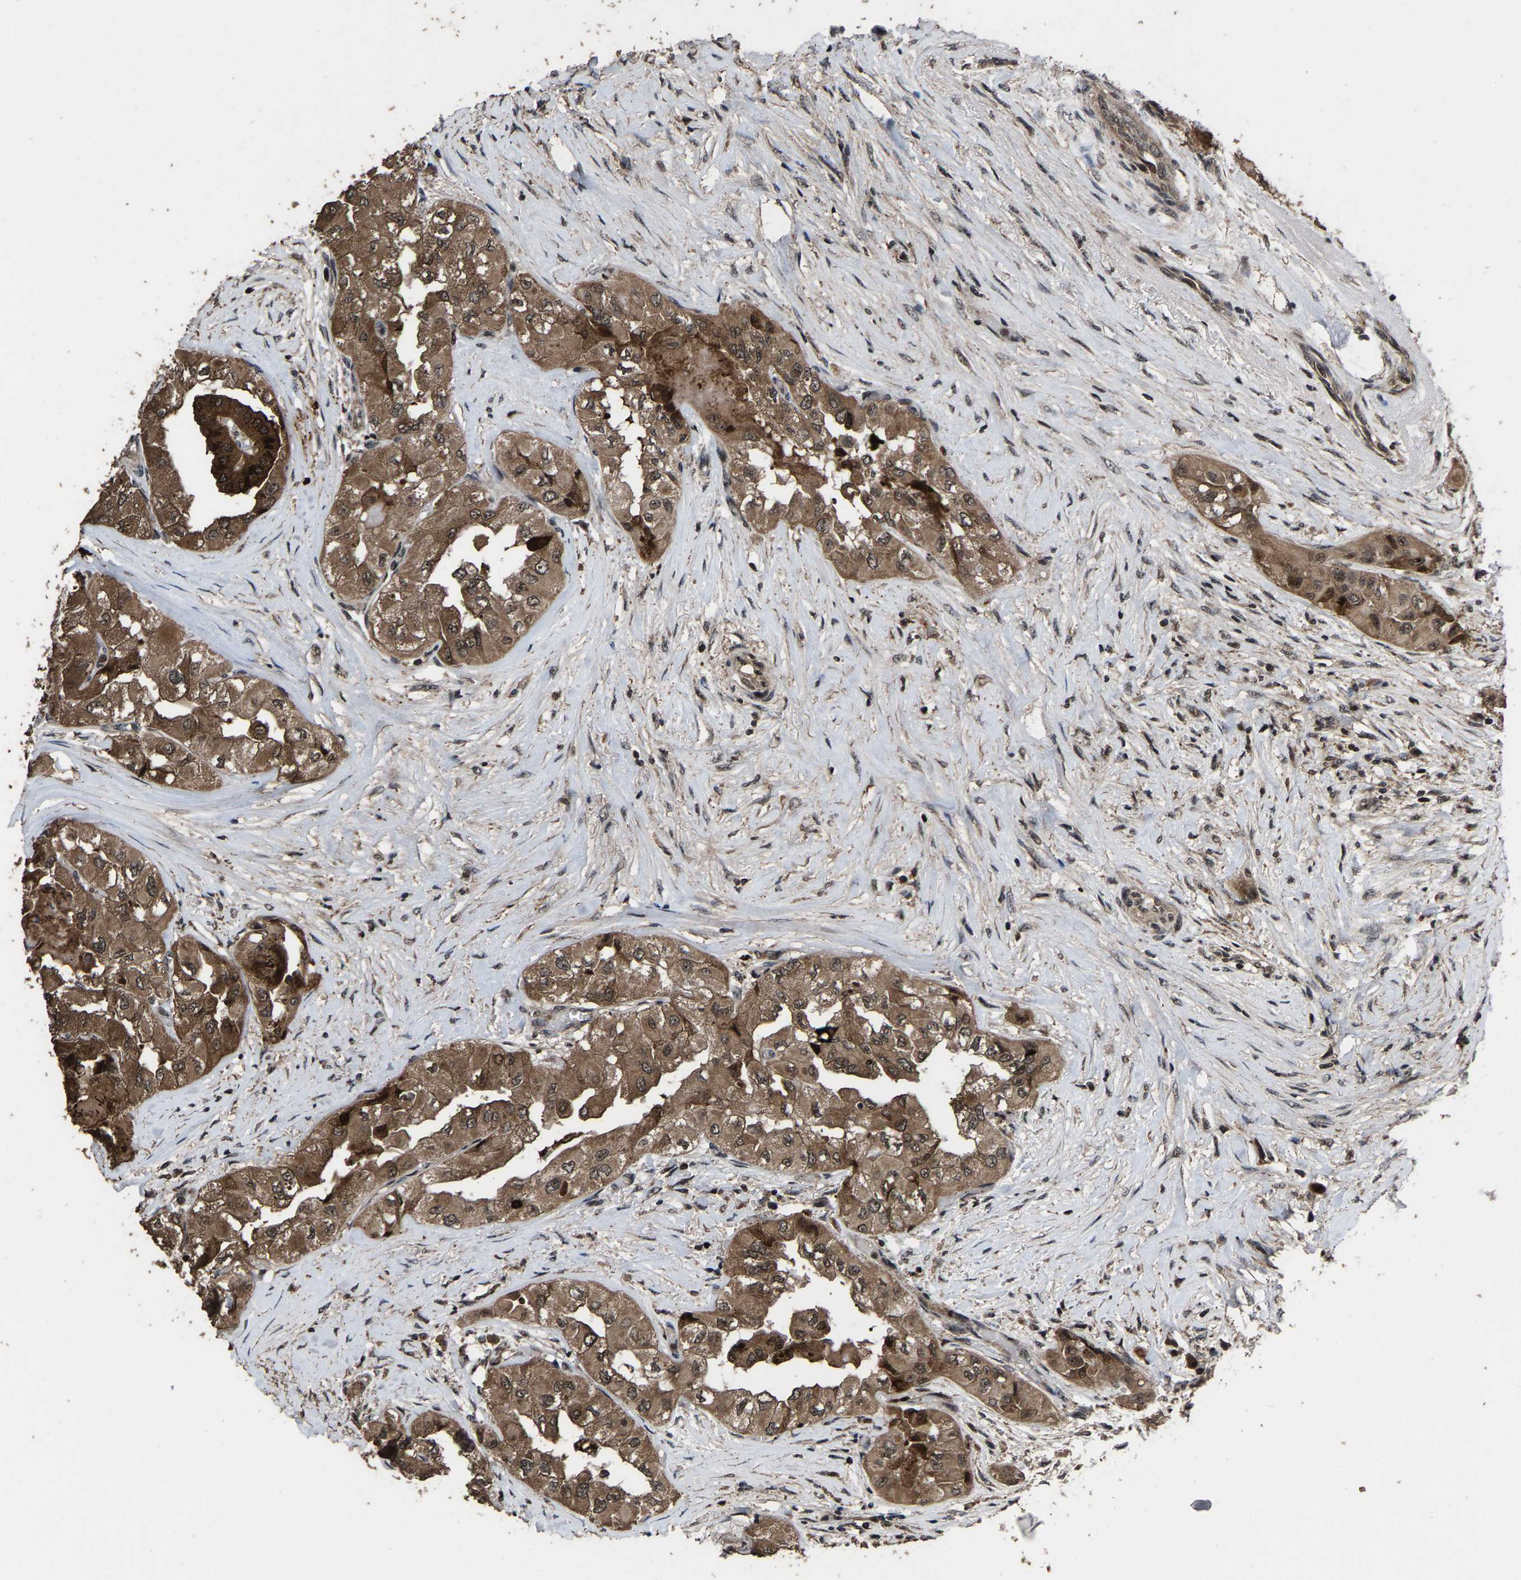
{"staining": {"intensity": "moderate", "quantity": ">75%", "location": "cytoplasmic/membranous"}, "tissue": "thyroid cancer", "cell_type": "Tumor cells", "image_type": "cancer", "snomed": [{"axis": "morphology", "description": "Papillary adenocarcinoma, NOS"}, {"axis": "topography", "description": "Thyroid gland"}], "caption": "Immunohistochemical staining of human thyroid cancer (papillary adenocarcinoma) displays moderate cytoplasmic/membranous protein positivity in about >75% of tumor cells.", "gene": "HAUS6", "patient": {"sex": "female", "age": 59}}